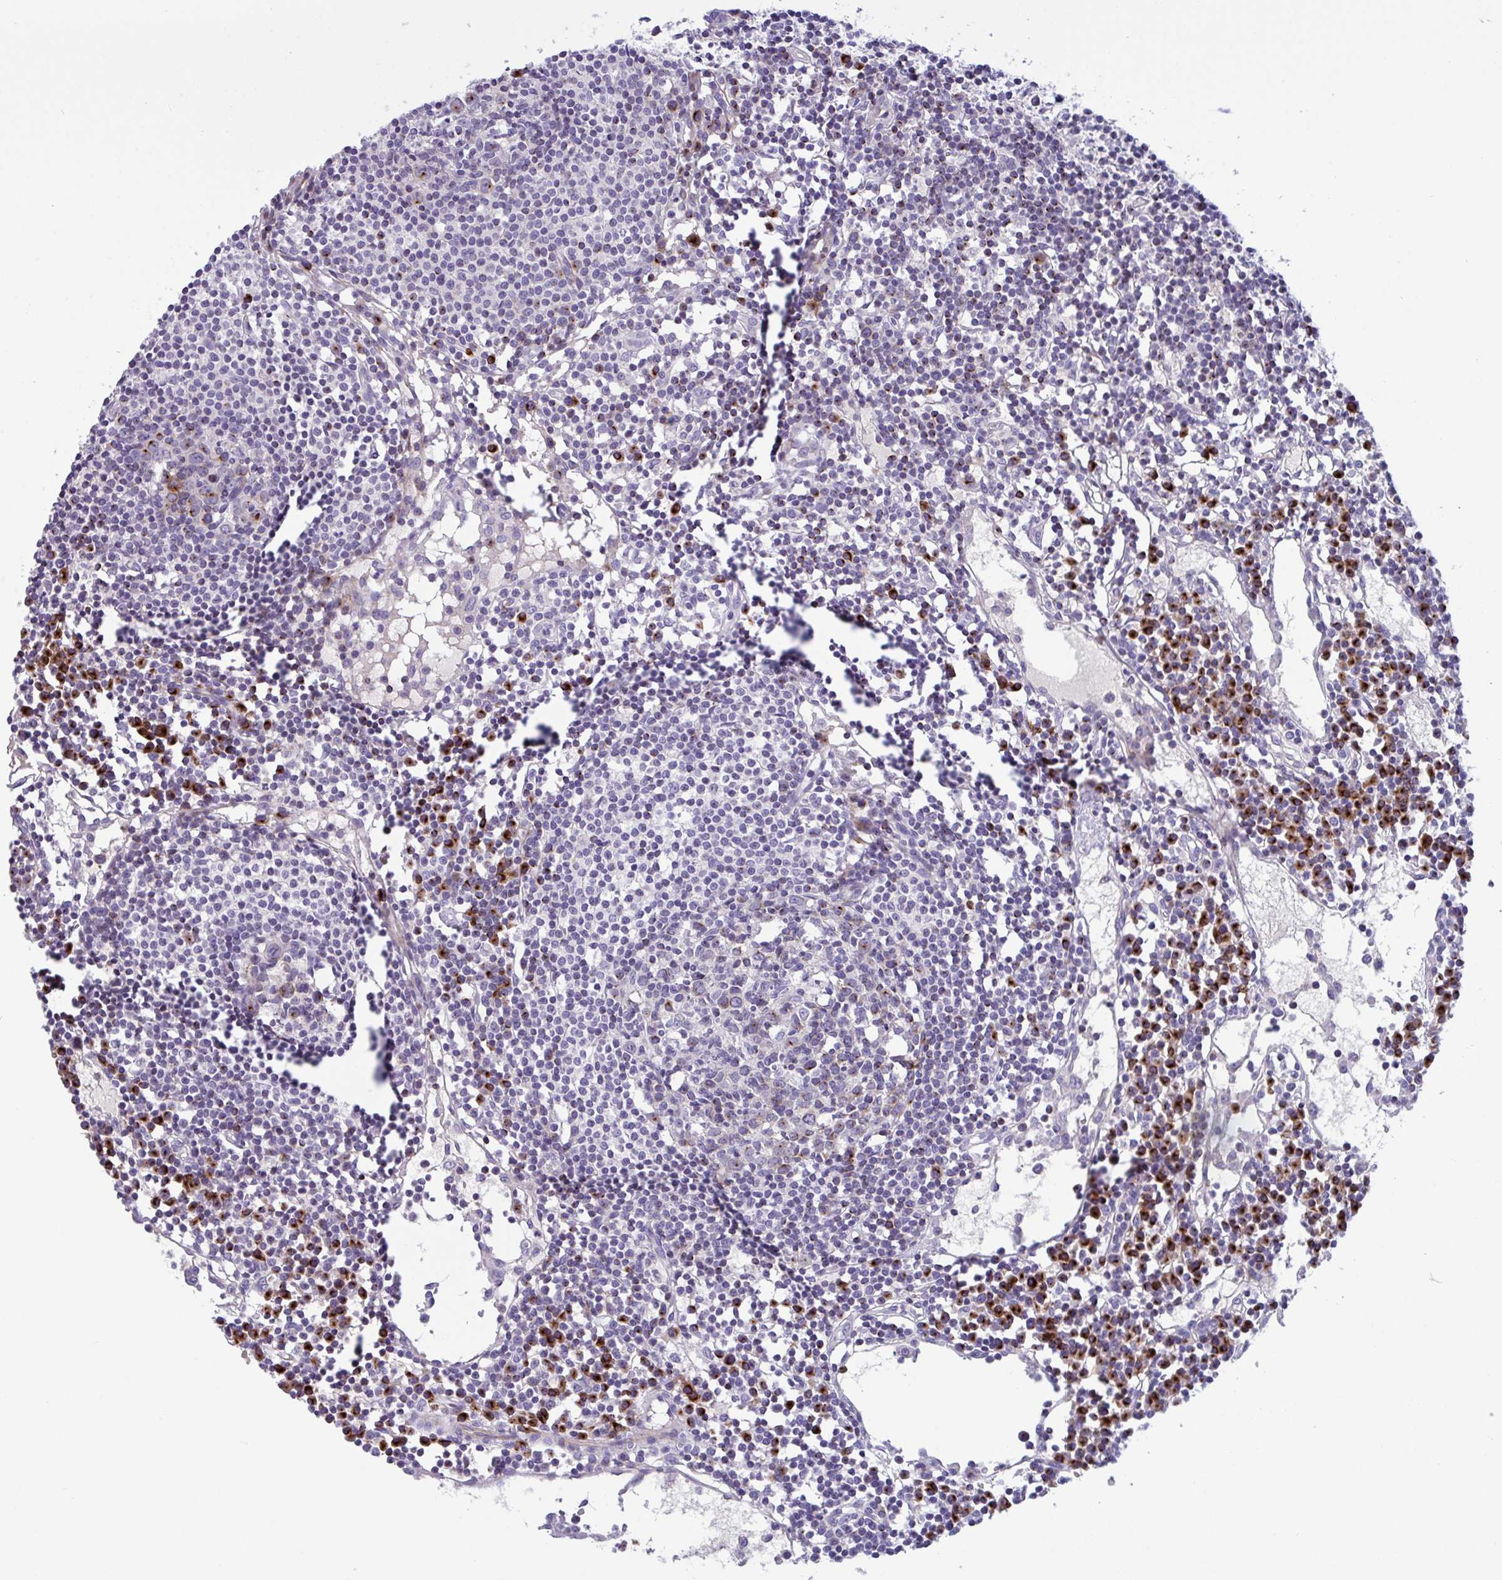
{"staining": {"intensity": "moderate", "quantity": "<25%", "location": "cytoplasmic/membranous"}, "tissue": "lymph node", "cell_type": "Germinal center cells", "image_type": "normal", "snomed": [{"axis": "morphology", "description": "Normal tissue, NOS"}, {"axis": "topography", "description": "Lymph node"}], "caption": "The image shows staining of unremarkable lymph node, revealing moderate cytoplasmic/membranous protein staining (brown color) within germinal center cells.", "gene": "FBXL20", "patient": {"sex": "female", "age": 78}}